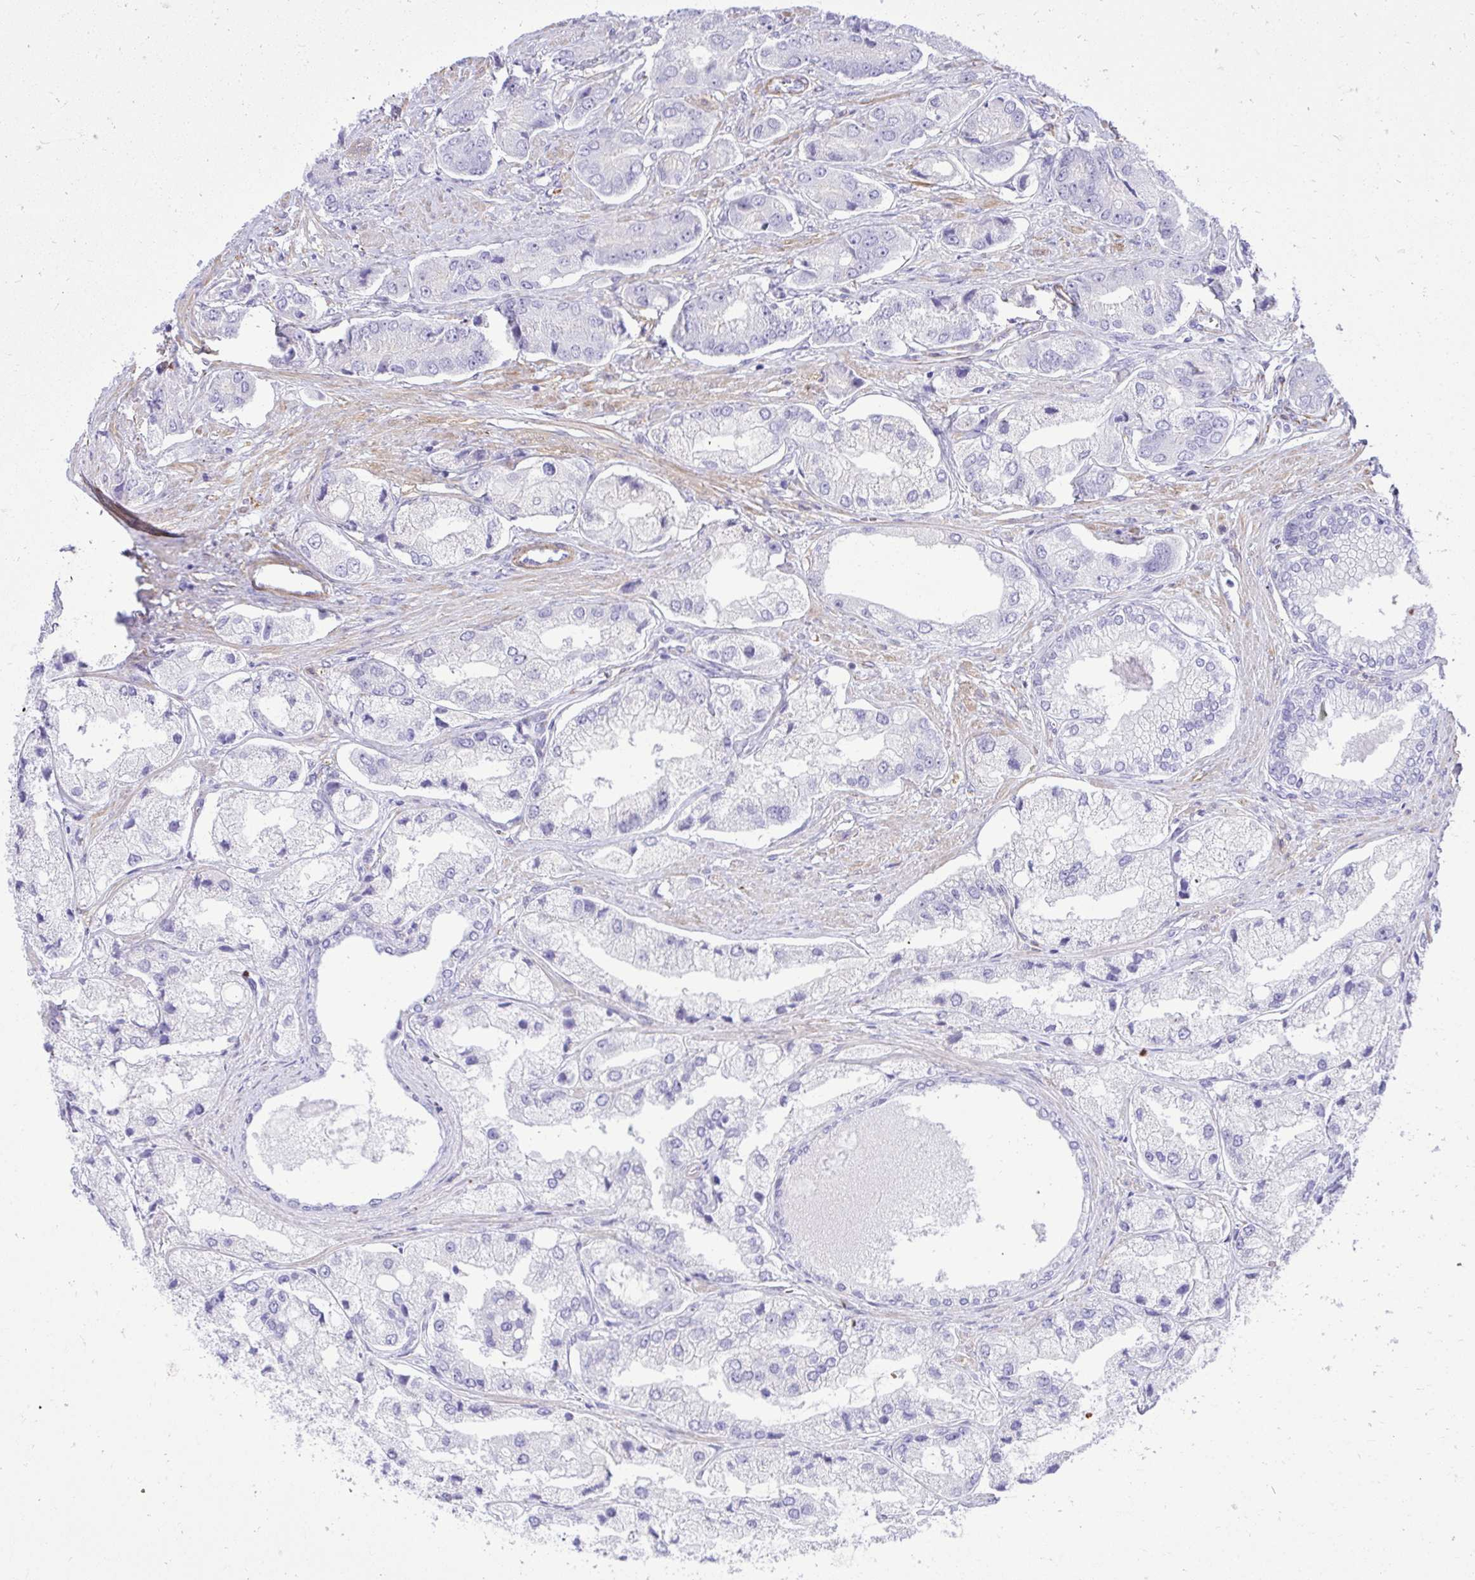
{"staining": {"intensity": "negative", "quantity": "none", "location": "none"}, "tissue": "prostate cancer", "cell_type": "Tumor cells", "image_type": "cancer", "snomed": [{"axis": "morphology", "description": "Adenocarcinoma, Low grade"}, {"axis": "topography", "description": "Prostate"}], "caption": "There is no significant staining in tumor cells of prostate cancer.", "gene": "PITPNM3", "patient": {"sex": "male", "age": 69}}